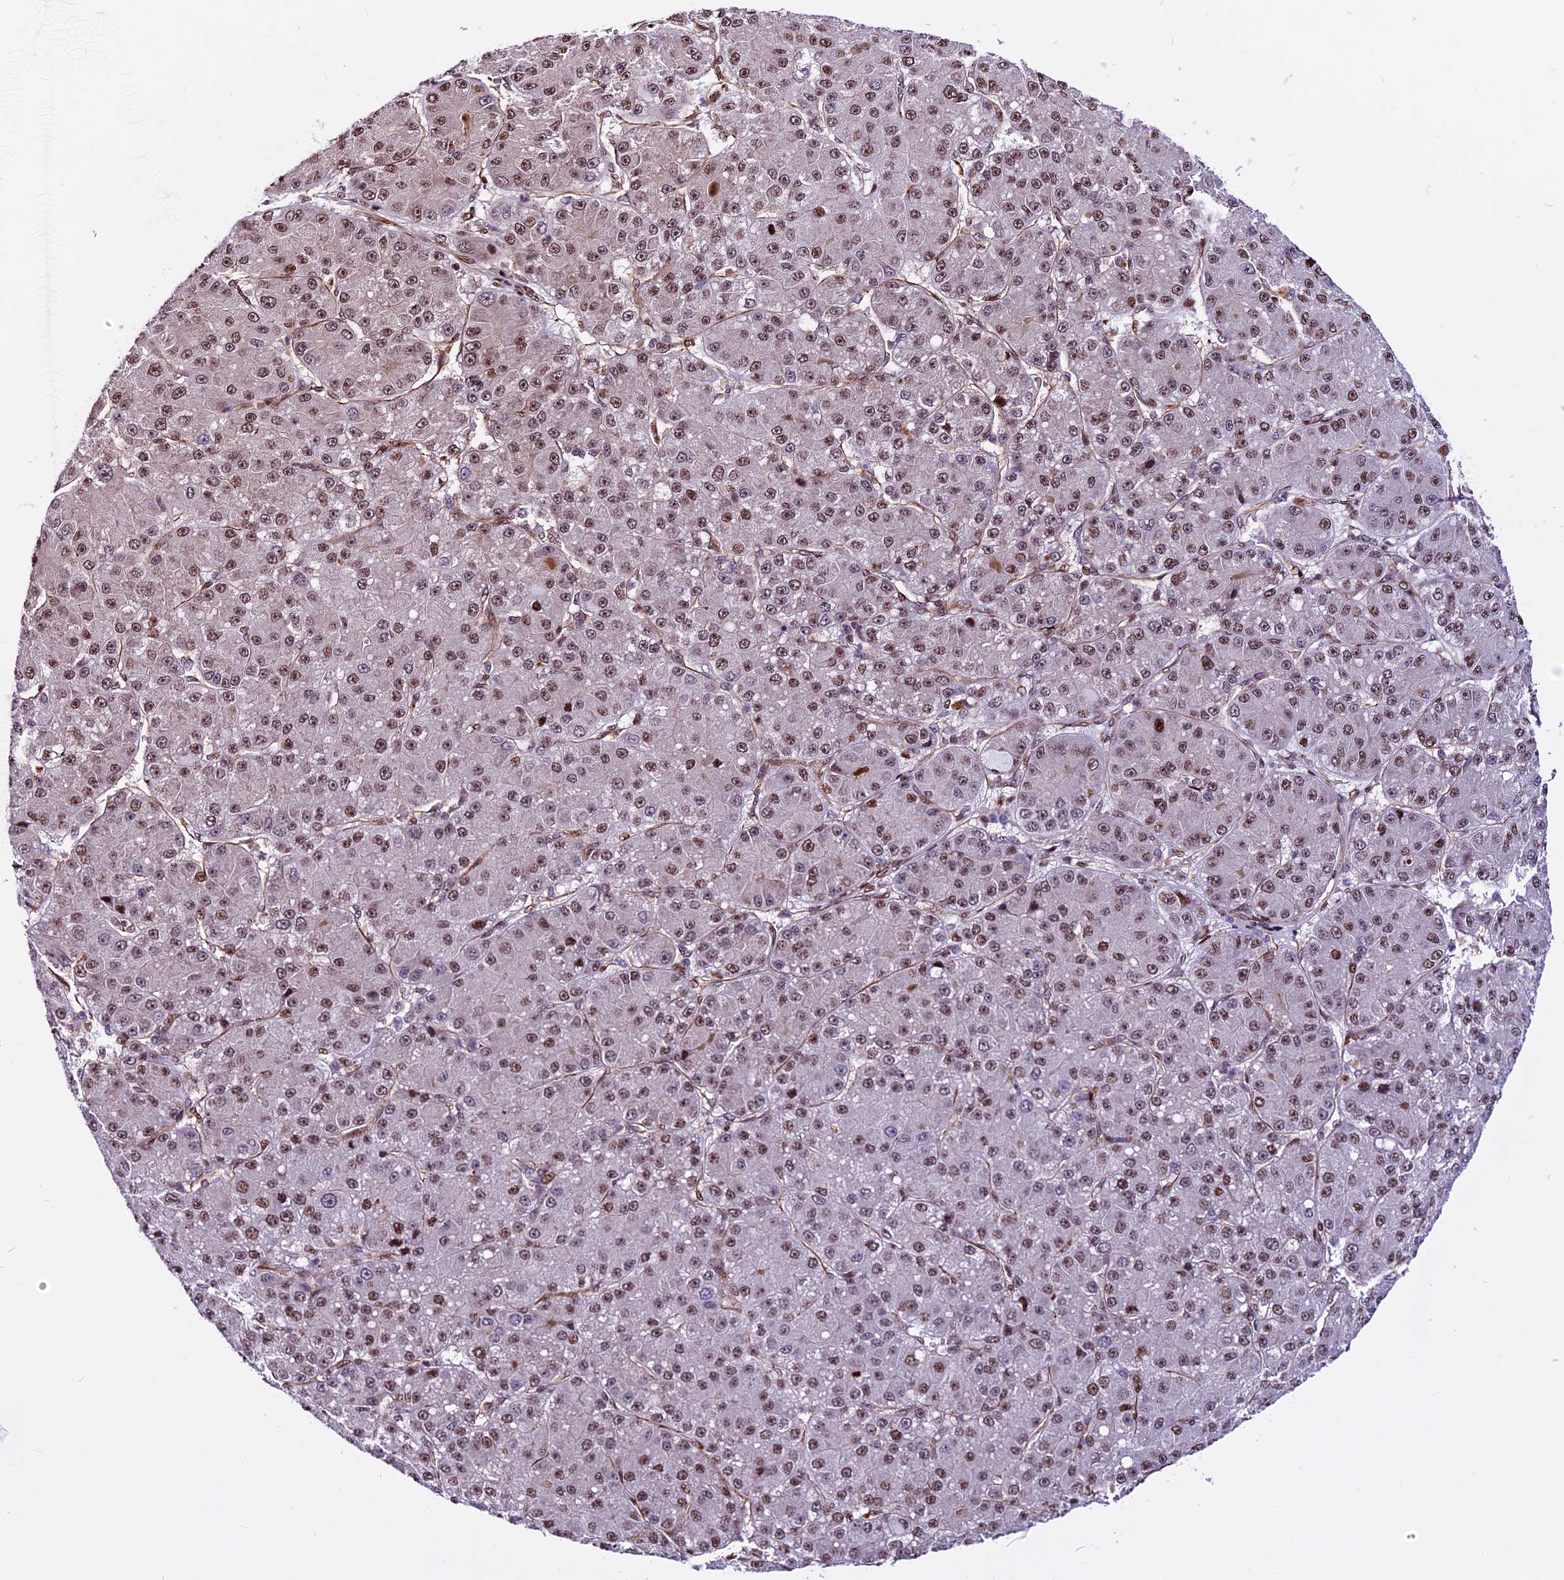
{"staining": {"intensity": "moderate", "quantity": ">75%", "location": "nuclear"}, "tissue": "liver cancer", "cell_type": "Tumor cells", "image_type": "cancer", "snomed": [{"axis": "morphology", "description": "Carcinoma, Hepatocellular, NOS"}, {"axis": "topography", "description": "Liver"}], "caption": "Brown immunohistochemical staining in human hepatocellular carcinoma (liver) shows moderate nuclear positivity in about >75% of tumor cells. Immunohistochemistry stains the protein in brown and the nuclei are stained blue.", "gene": "RINL", "patient": {"sex": "male", "age": 67}}